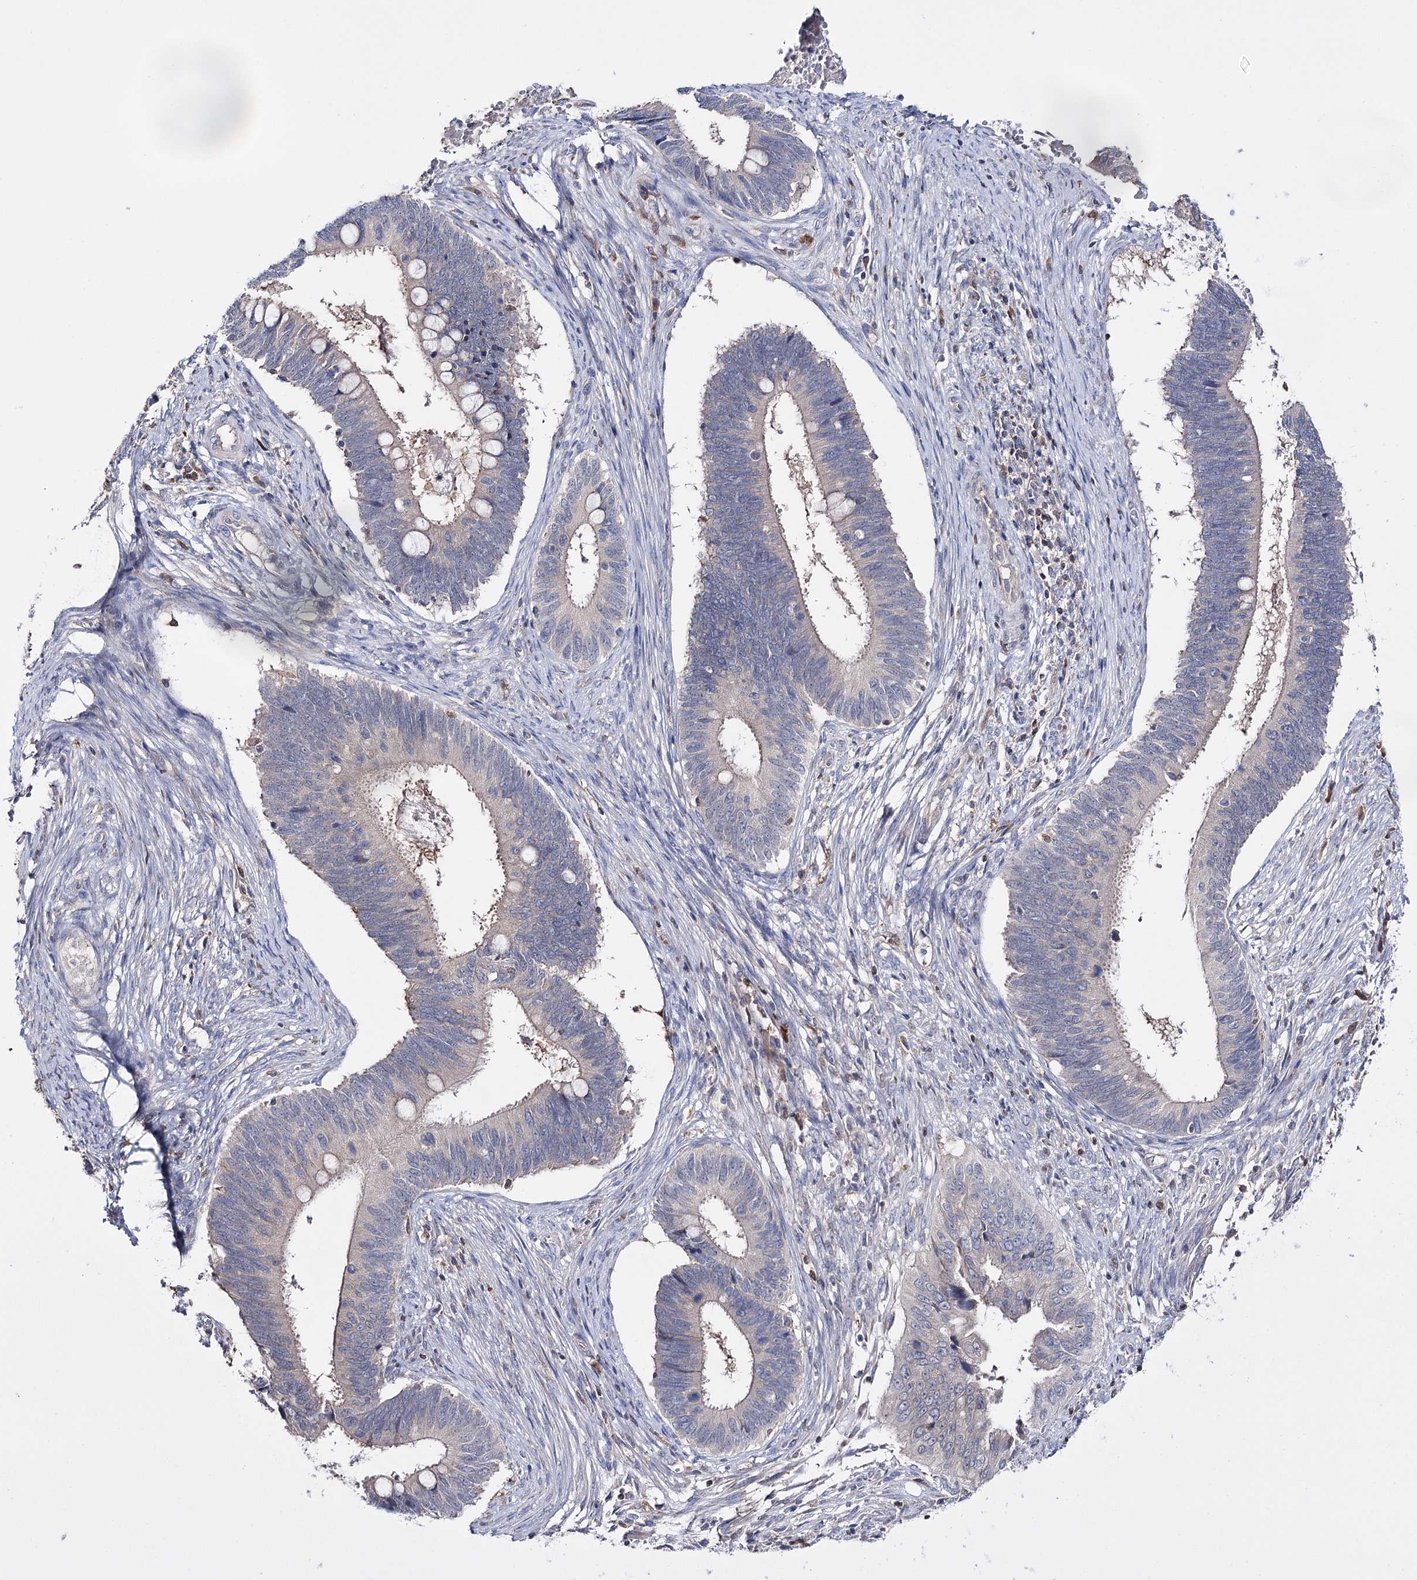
{"staining": {"intensity": "negative", "quantity": "none", "location": "none"}, "tissue": "cervical cancer", "cell_type": "Tumor cells", "image_type": "cancer", "snomed": [{"axis": "morphology", "description": "Adenocarcinoma, NOS"}, {"axis": "topography", "description": "Cervix"}], "caption": "This micrograph is of adenocarcinoma (cervical) stained with immunohistochemistry (IHC) to label a protein in brown with the nuclei are counter-stained blue. There is no staining in tumor cells.", "gene": "PTER", "patient": {"sex": "female", "age": 42}}